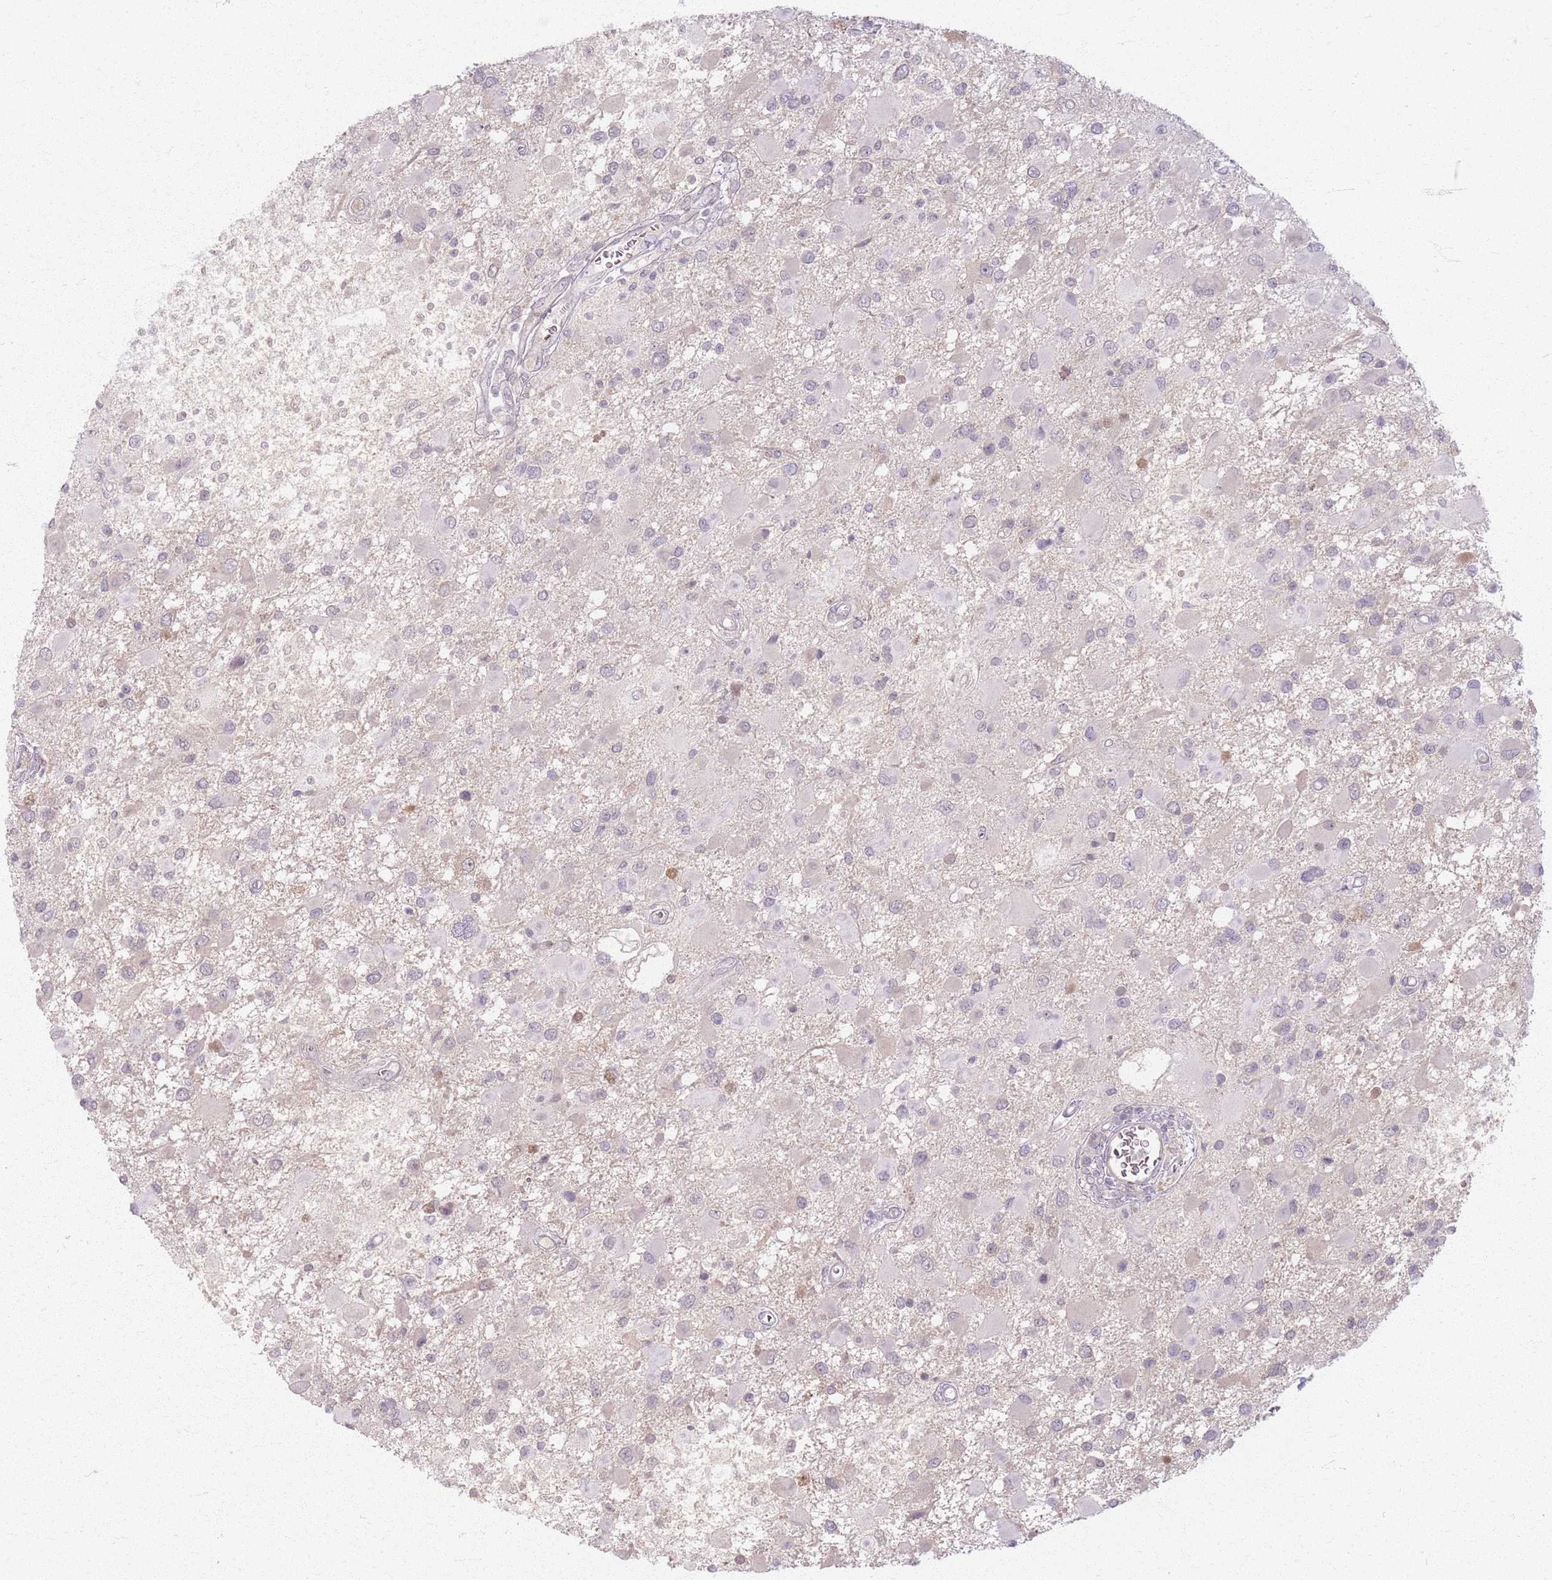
{"staining": {"intensity": "negative", "quantity": "none", "location": "none"}, "tissue": "glioma", "cell_type": "Tumor cells", "image_type": "cancer", "snomed": [{"axis": "morphology", "description": "Glioma, malignant, High grade"}, {"axis": "topography", "description": "Brain"}], "caption": "A high-resolution histopathology image shows immunohistochemistry staining of glioma, which exhibits no significant staining in tumor cells. The staining is performed using DAB brown chromogen with nuclei counter-stained in using hematoxylin.", "gene": "CRIPT", "patient": {"sex": "male", "age": 53}}